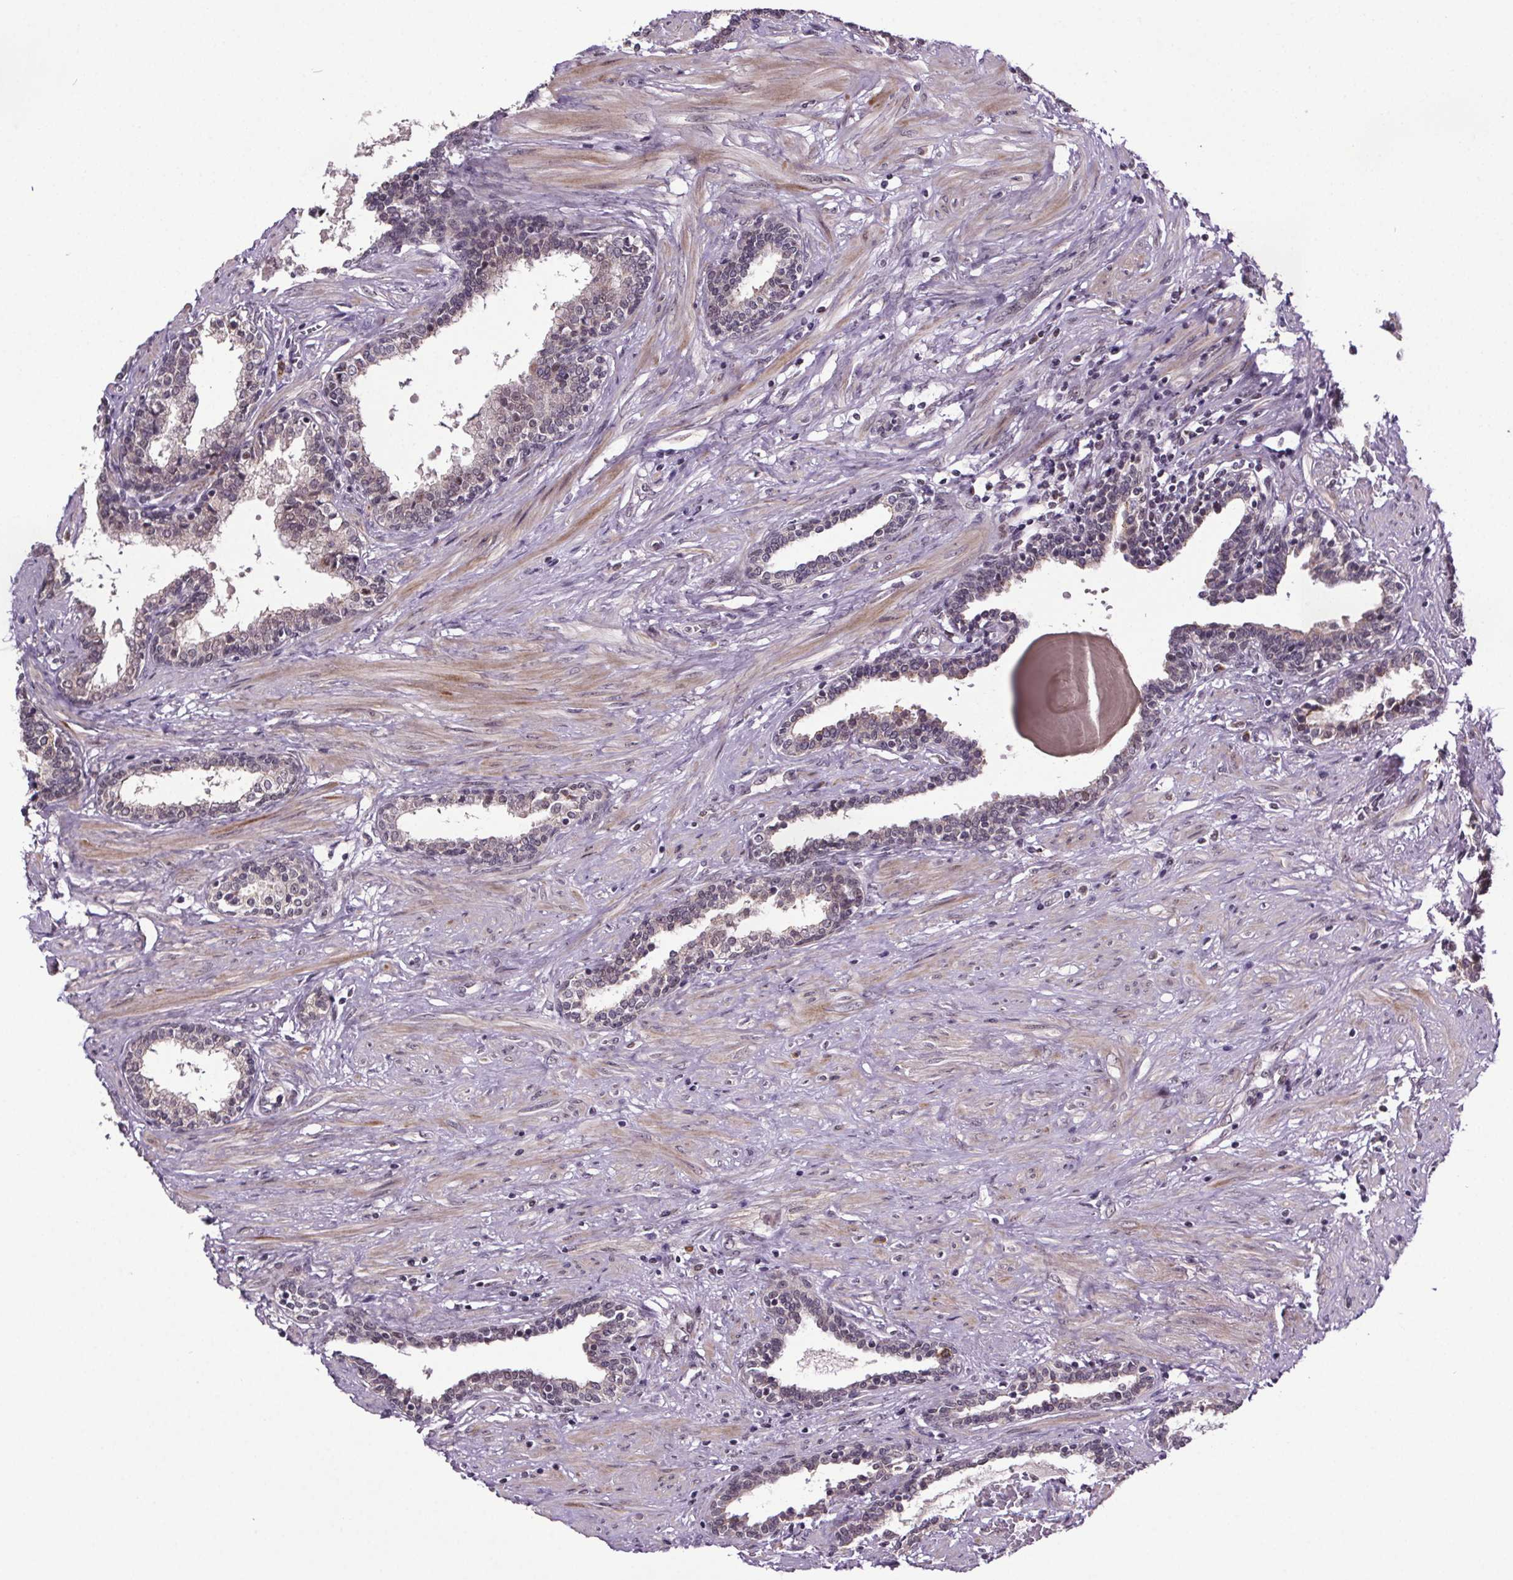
{"staining": {"intensity": "weak", "quantity": "25%-75%", "location": "cytoplasmic/membranous"}, "tissue": "prostate", "cell_type": "Glandular cells", "image_type": "normal", "snomed": [{"axis": "morphology", "description": "Normal tissue, NOS"}, {"axis": "topography", "description": "Prostate"}], "caption": "Protein analysis of benign prostate displays weak cytoplasmic/membranous positivity in approximately 25%-75% of glandular cells. Nuclei are stained in blue.", "gene": "ATMIN", "patient": {"sex": "male", "age": 55}}